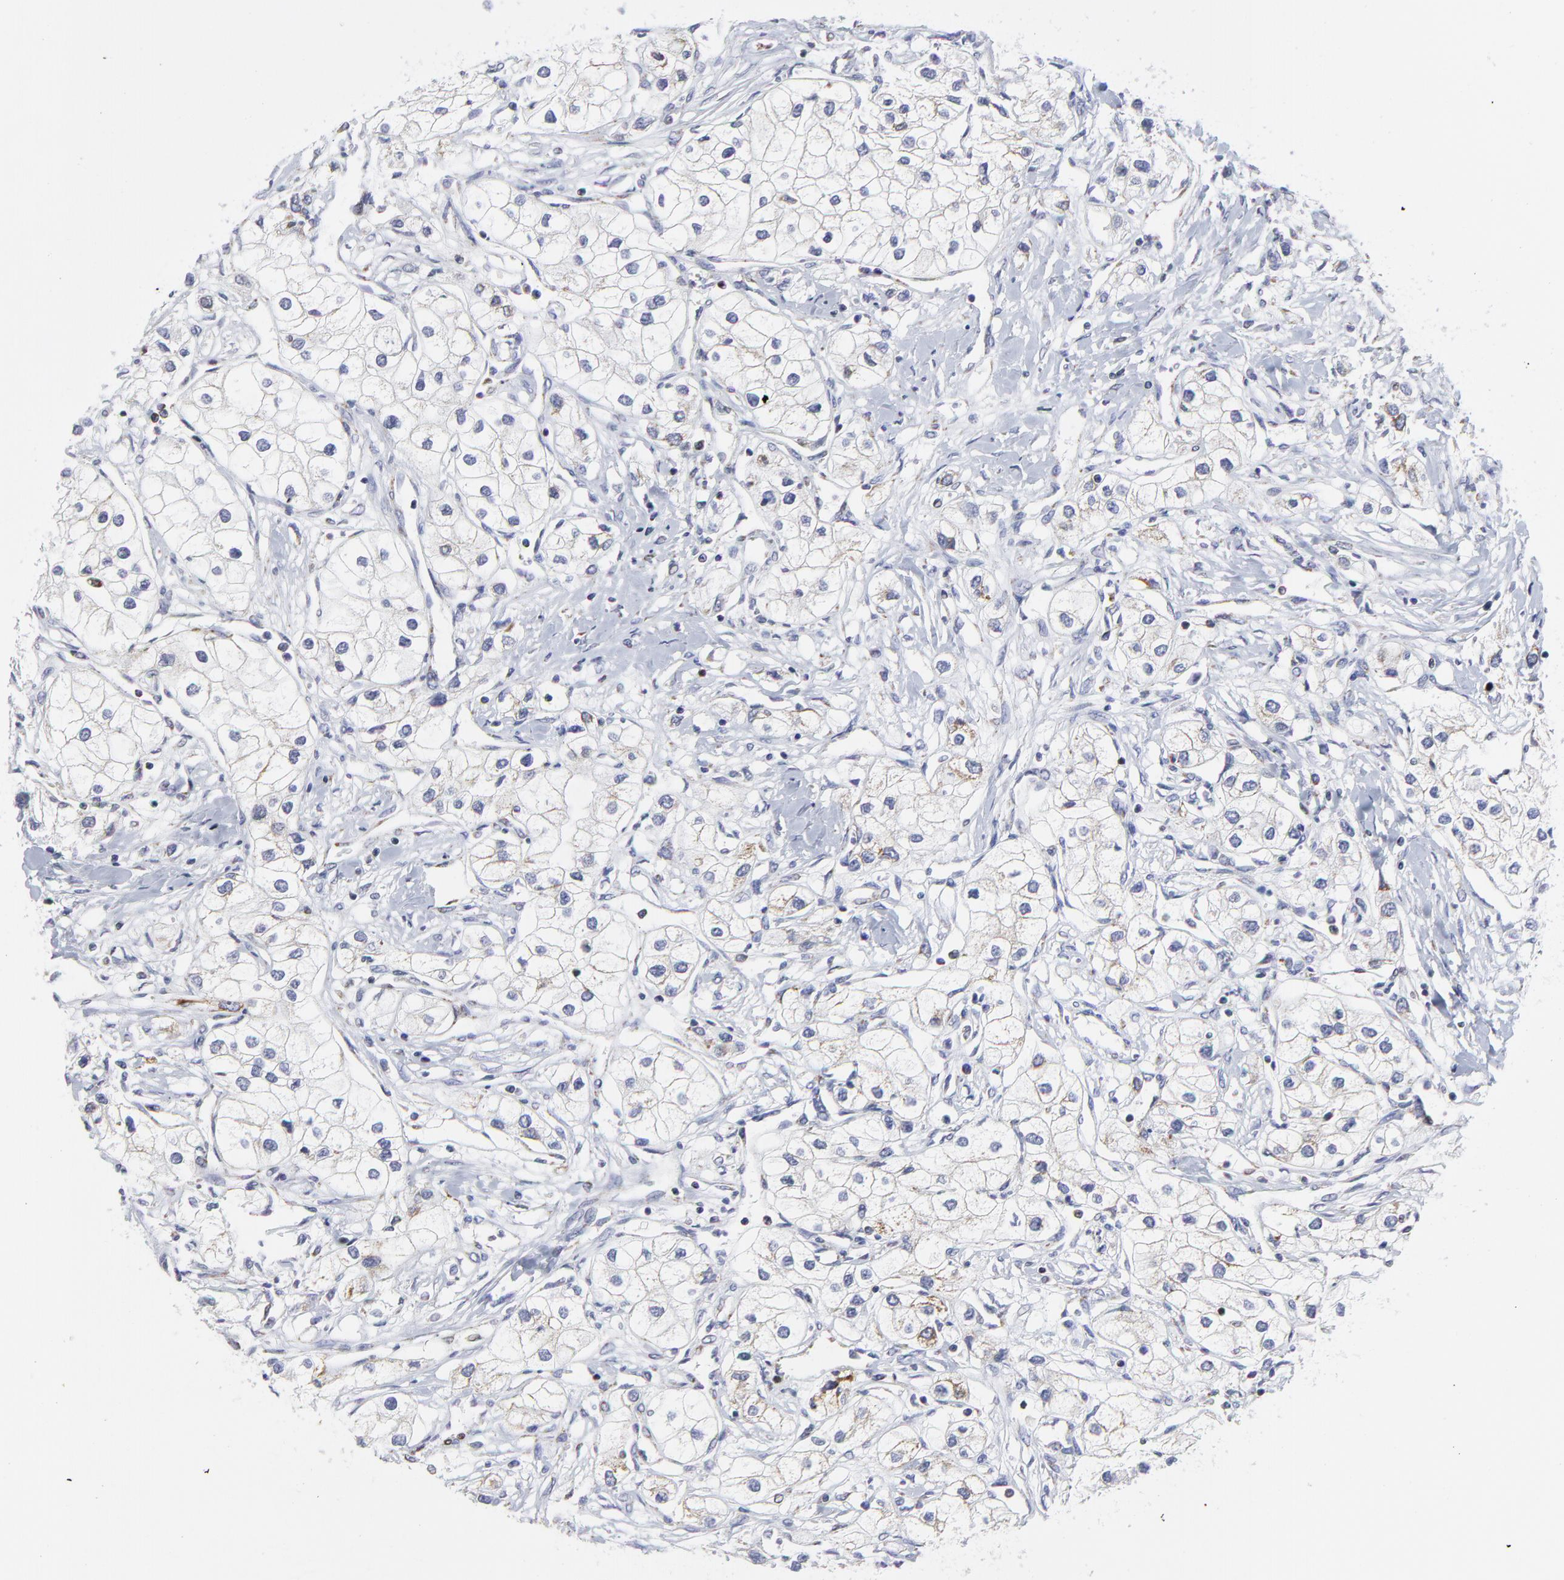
{"staining": {"intensity": "weak", "quantity": "<25%", "location": "cytoplasmic/membranous"}, "tissue": "renal cancer", "cell_type": "Tumor cells", "image_type": "cancer", "snomed": [{"axis": "morphology", "description": "Adenocarcinoma, NOS"}, {"axis": "topography", "description": "Kidney"}], "caption": "Renal cancer (adenocarcinoma) stained for a protein using IHC reveals no expression tumor cells.", "gene": "NCAPH", "patient": {"sex": "male", "age": 57}}